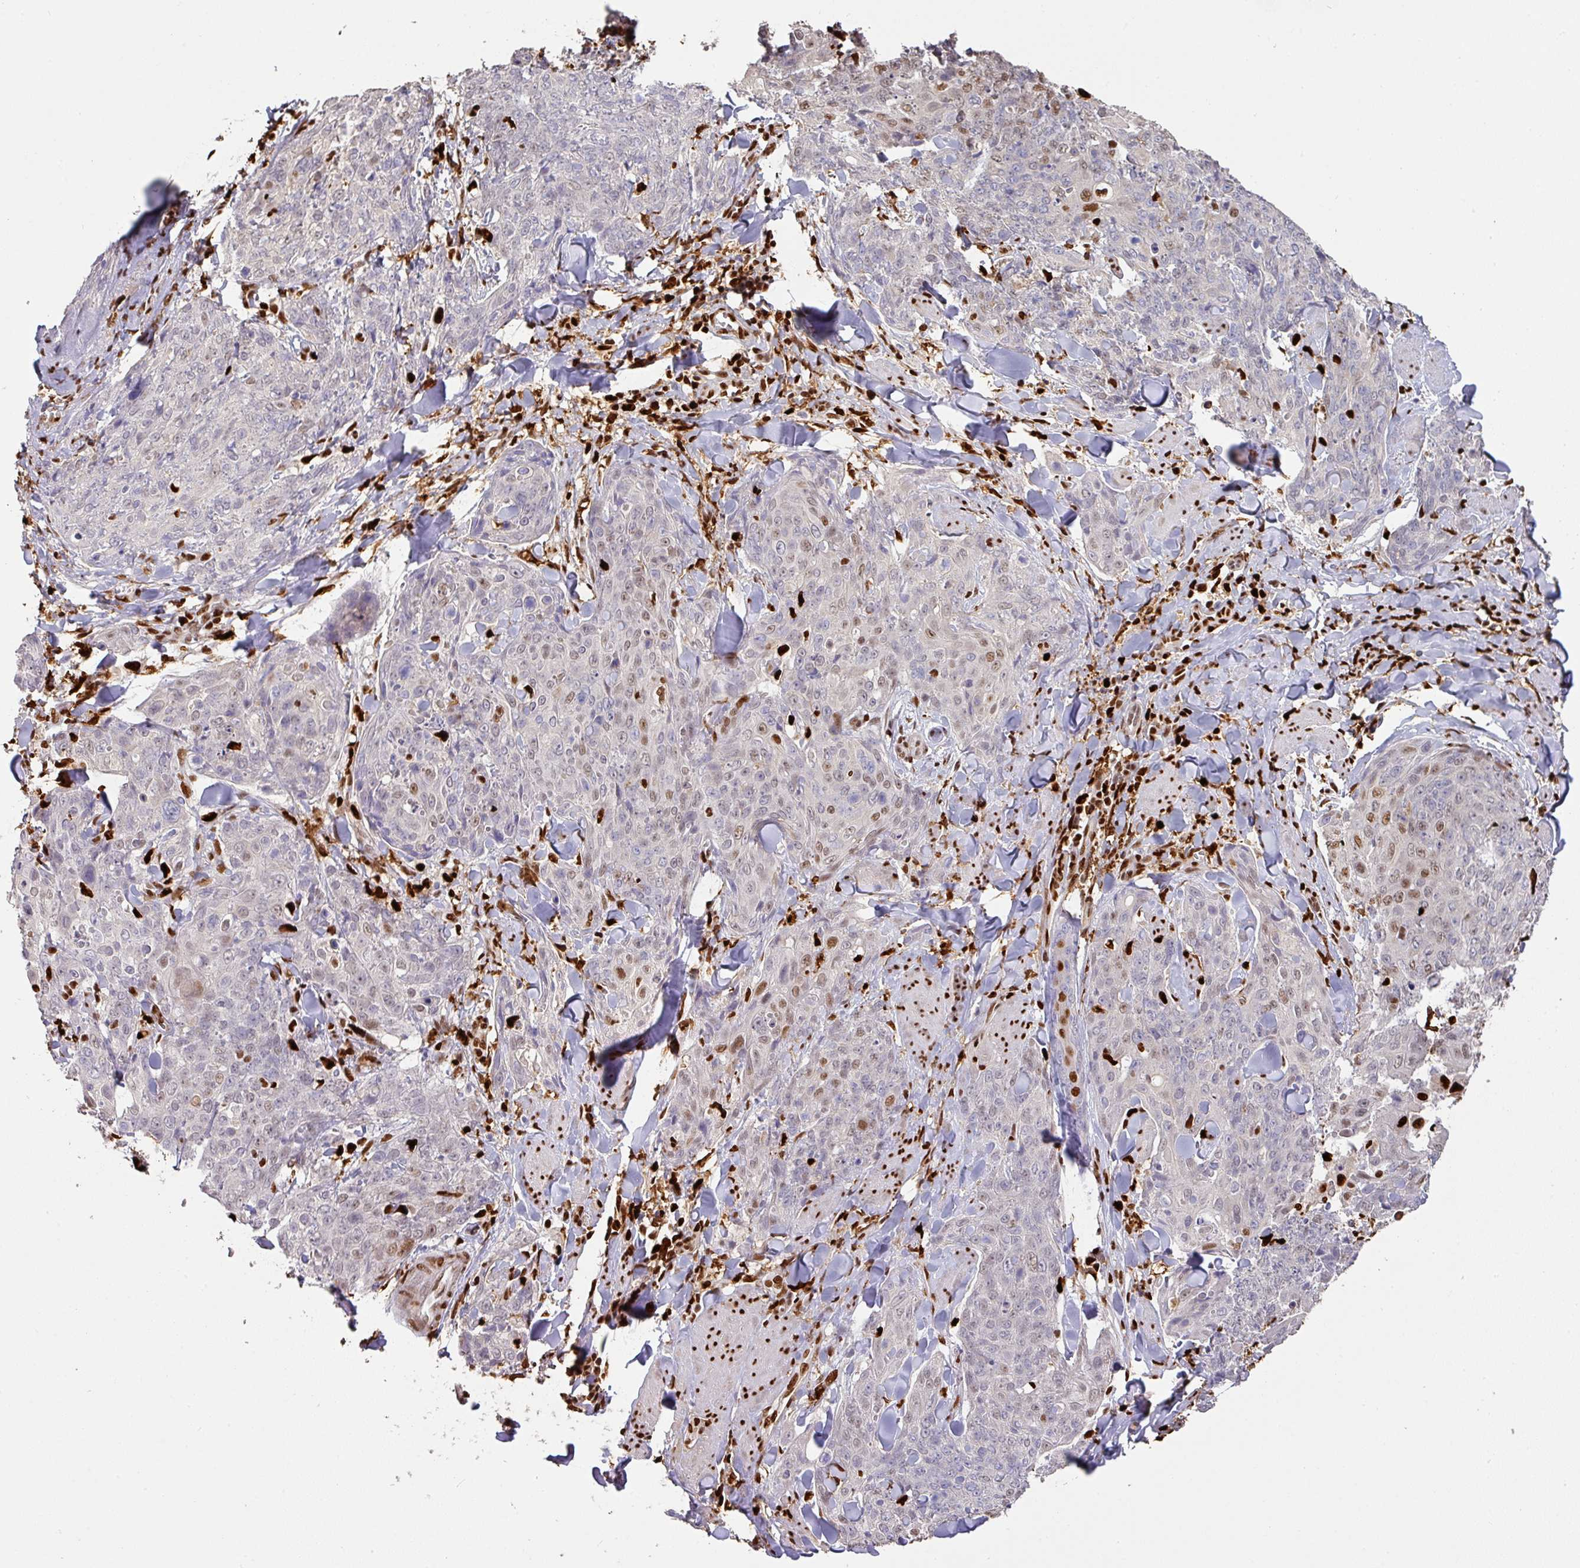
{"staining": {"intensity": "moderate", "quantity": "<25%", "location": "nuclear"}, "tissue": "skin cancer", "cell_type": "Tumor cells", "image_type": "cancer", "snomed": [{"axis": "morphology", "description": "Squamous cell carcinoma, NOS"}, {"axis": "topography", "description": "Skin"}, {"axis": "topography", "description": "Vulva"}], "caption": "Human skin cancer stained with a brown dye demonstrates moderate nuclear positive expression in approximately <25% of tumor cells.", "gene": "SAMHD1", "patient": {"sex": "female", "age": 85}}